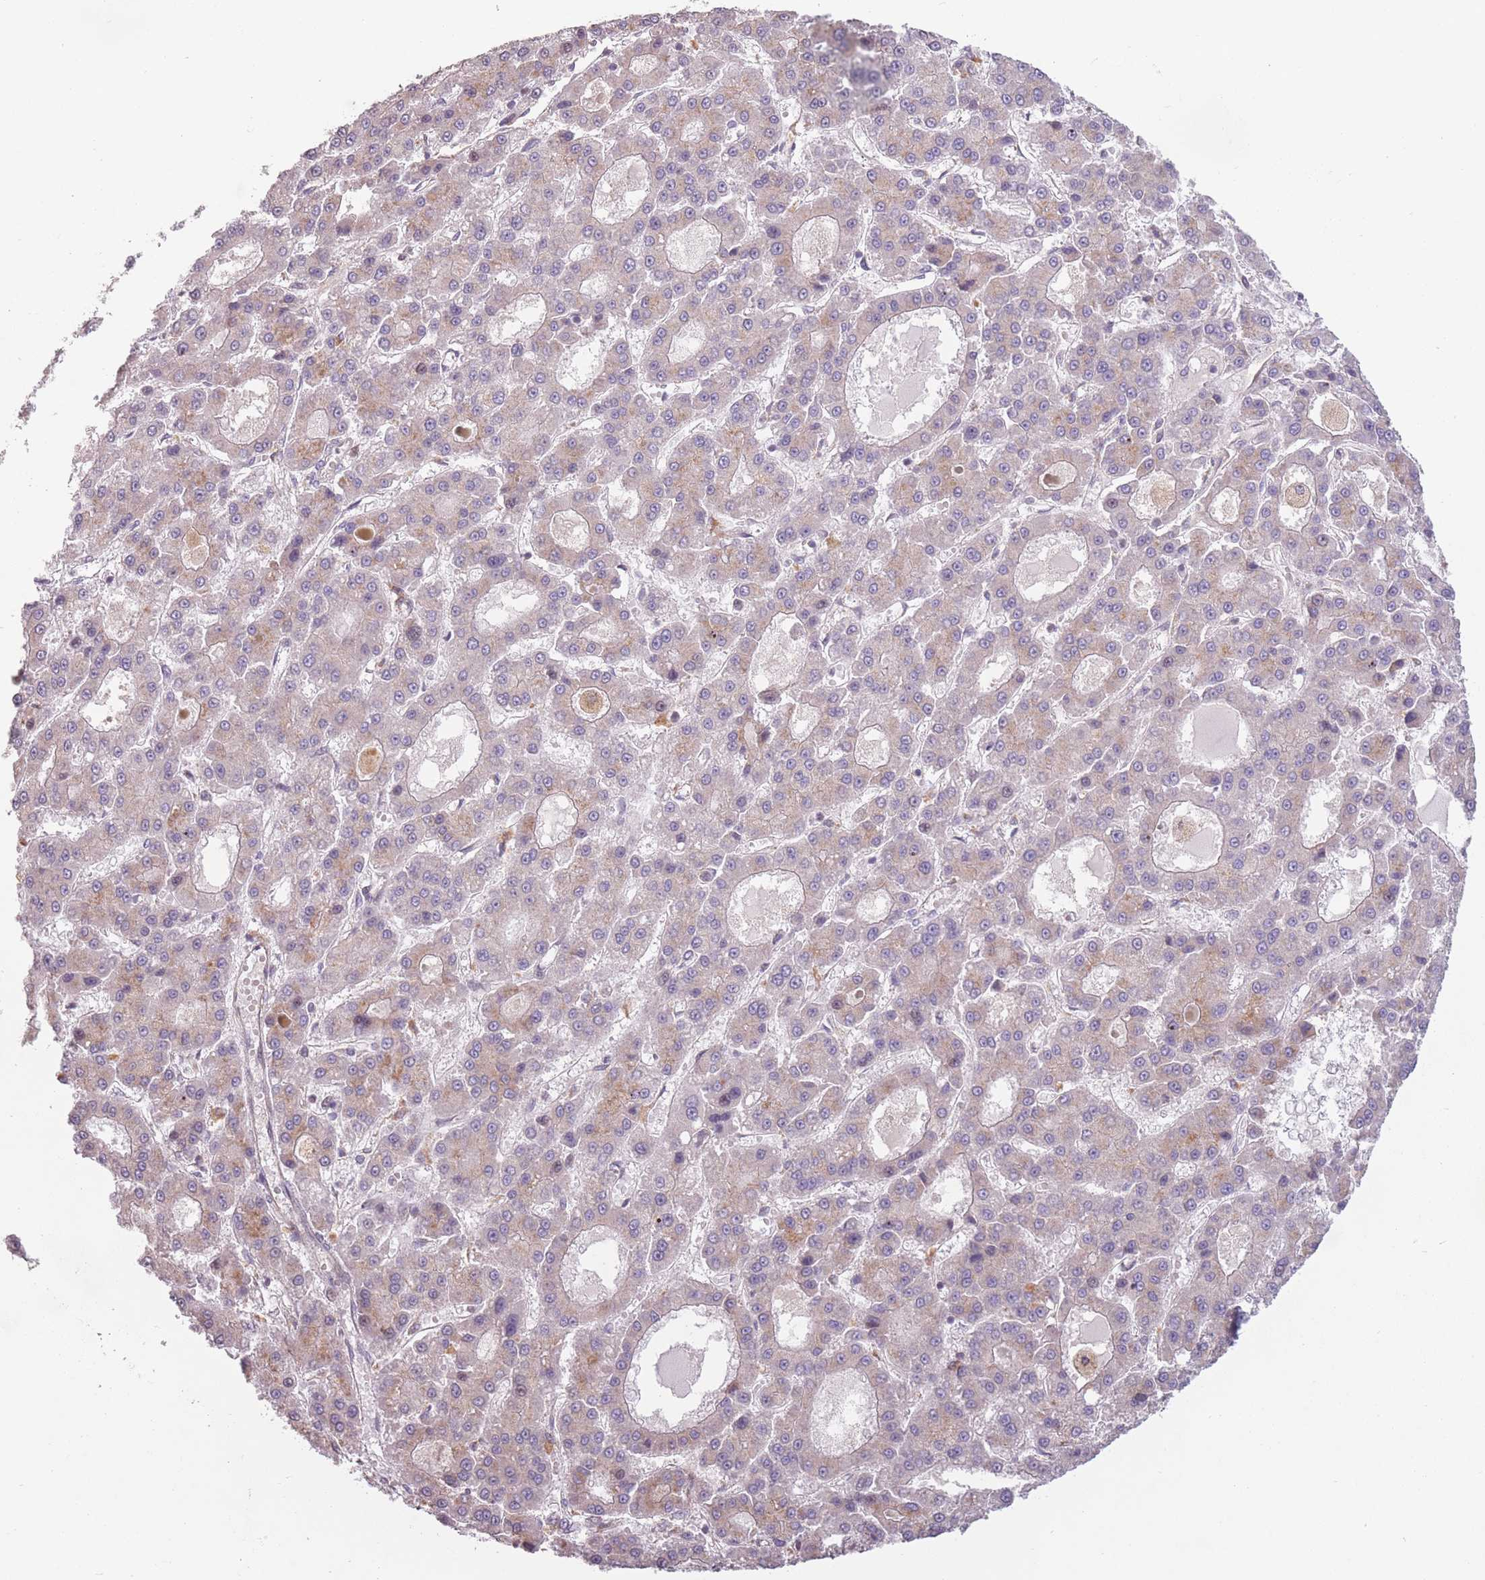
{"staining": {"intensity": "weak", "quantity": "25%-75%", "location": "cytoplasmic/membranous"}, "tissue": "liver cancer", "cell_type": "Tumor cells", "image_type": "cancer", "snomed": [{"axis": "morphology", "description": "Carcinoma, Hepatocellular, NOS"}, {"axis": "topography", "description": "Liver"}], "caption": "A micrograph of liver hepatocellular carcinoma stained for a protein demonstrates weak cytoplasmic/membranous brown staining in tumor cells.", "gene": "WASHC2A", "patient": {"sex": "male", "age": 70}}